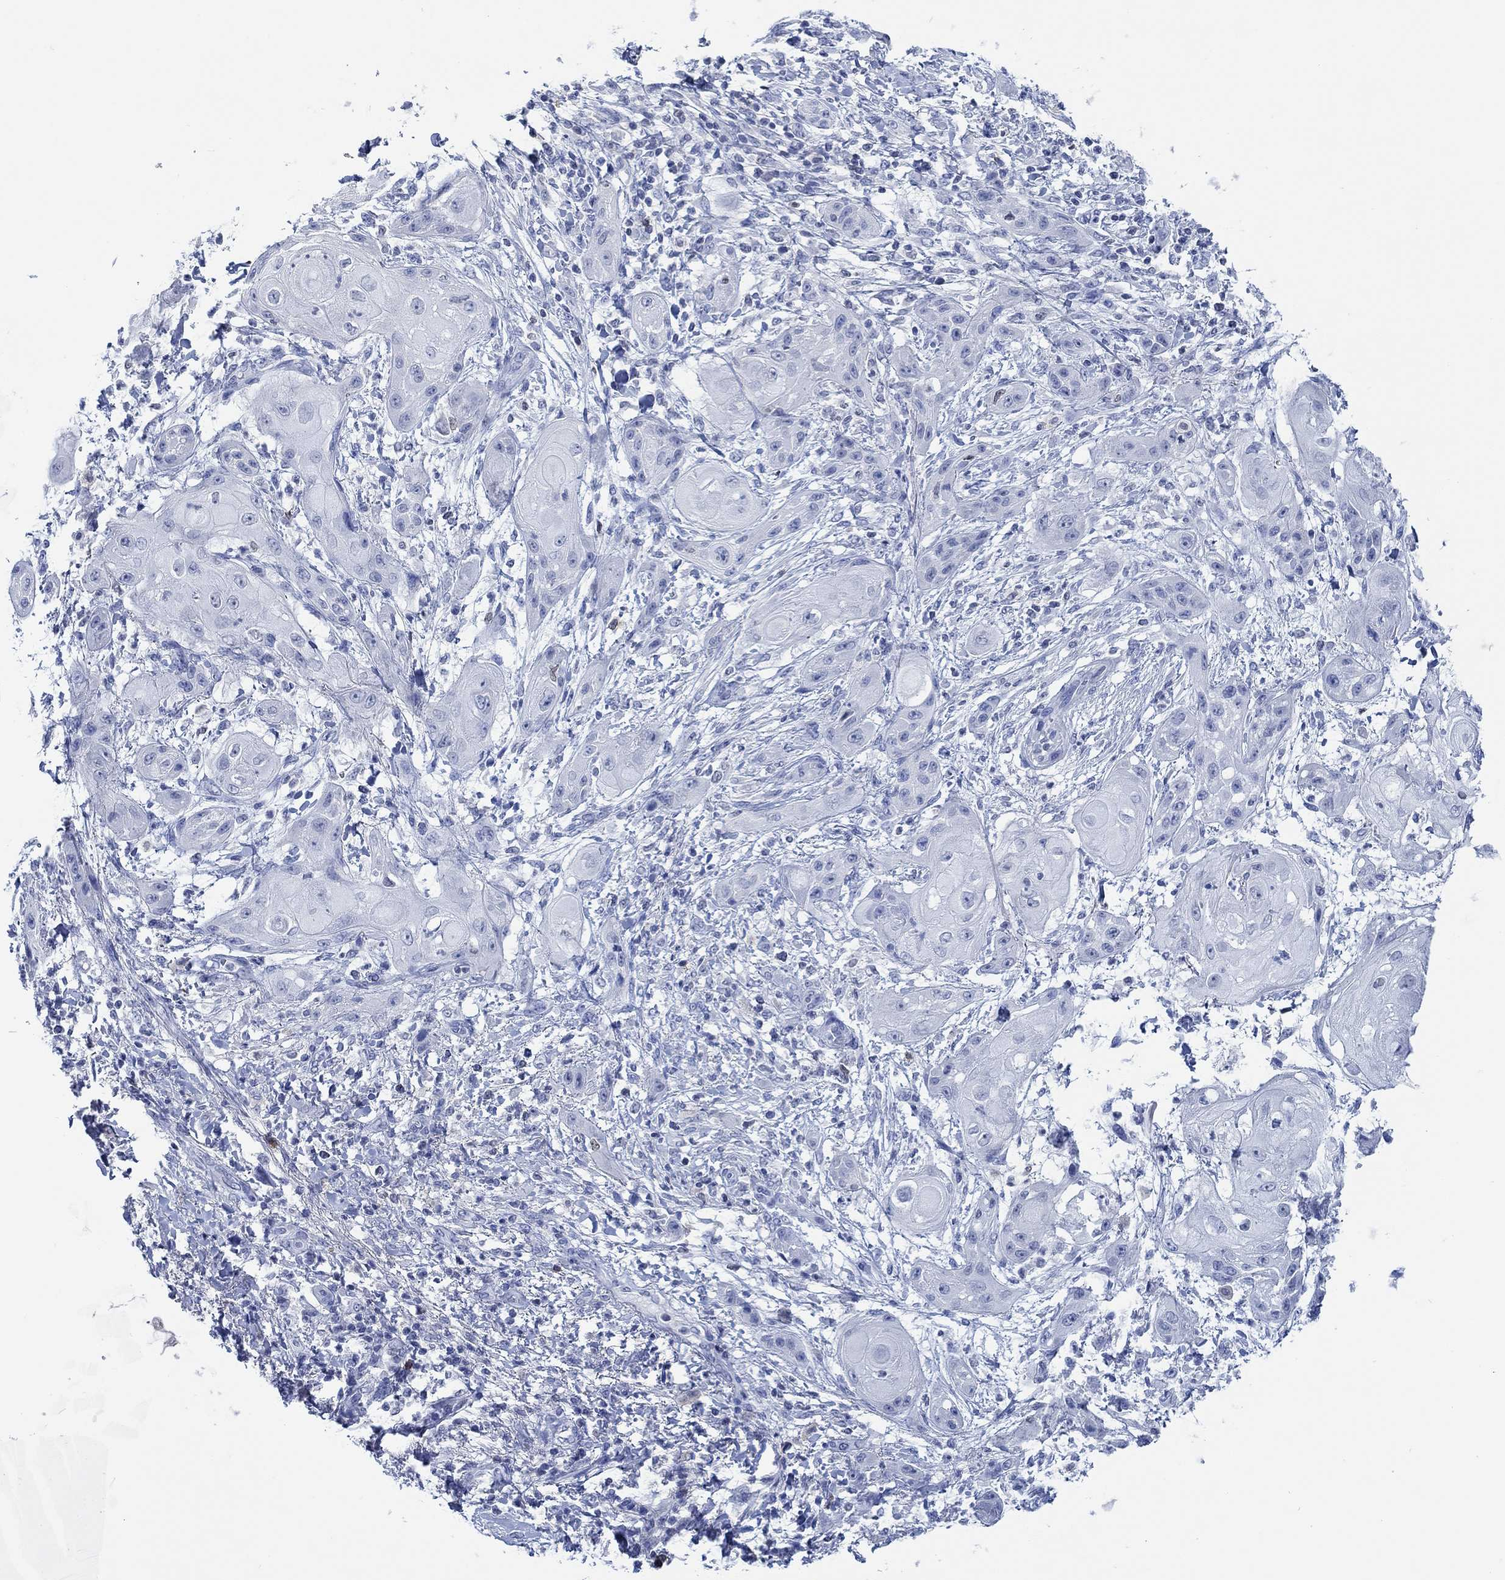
{"staining": {"intensity": "negative", "quantity": "none", "location": "none"}, "tissue": "skin cancer", "cell_type": "Tumor cells", "image_type": "cancer", "snomed": [{"axis": "morphology", "description": "Squamous cell carcinoma, NOS"}, {"axis": "topography", "description": "Skin"}], "caption": "Skin cancer (squamous cell carcinoma) was stained to show a protein in brown. There is no significant staining in tumor cells. The staining is performed using DAB brown chromogen with nuclei counter-stained in using hematoxylin.", "gene": "PPP1R17", "patient": {"sex": "male", "age": 62}}